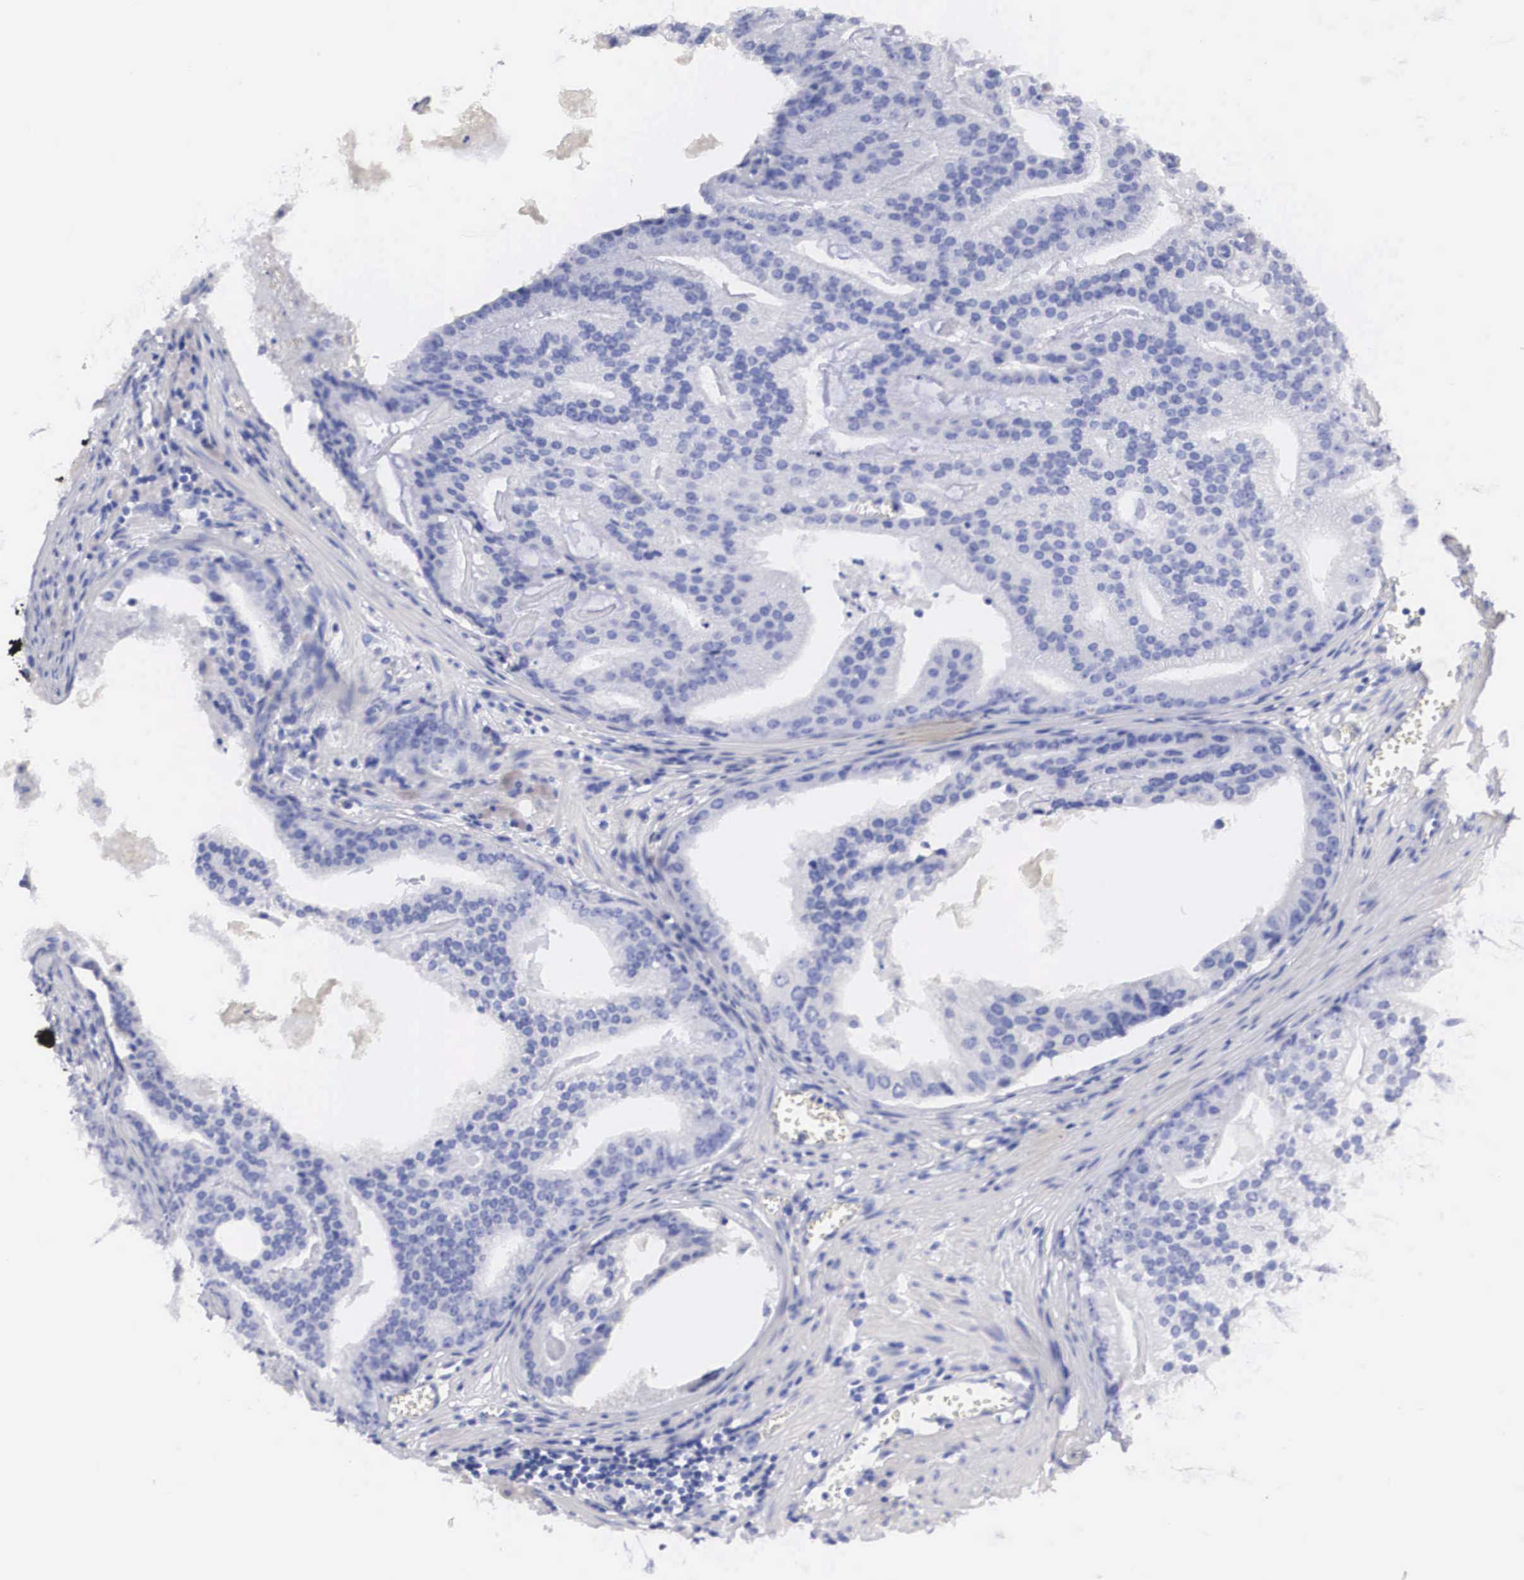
{"staining": {"intensity": "negative", "quantity": "none", "location": "none"}, "tissue": "prostate cancer", "cell_type": "Tumor cells", "image_type": "cancer", "snomed": [{"axis": "morphology", "description": "Adenocarcinoma, High grade"}, {"axis": "topography", "description": "Prostate"}], "caption": "An image of human prostate adenocarcinoma (high-grade) is negative for staining in tumor cells.", "gene": "ERBB2", "patient": {"sex": "male", "age": 56}}